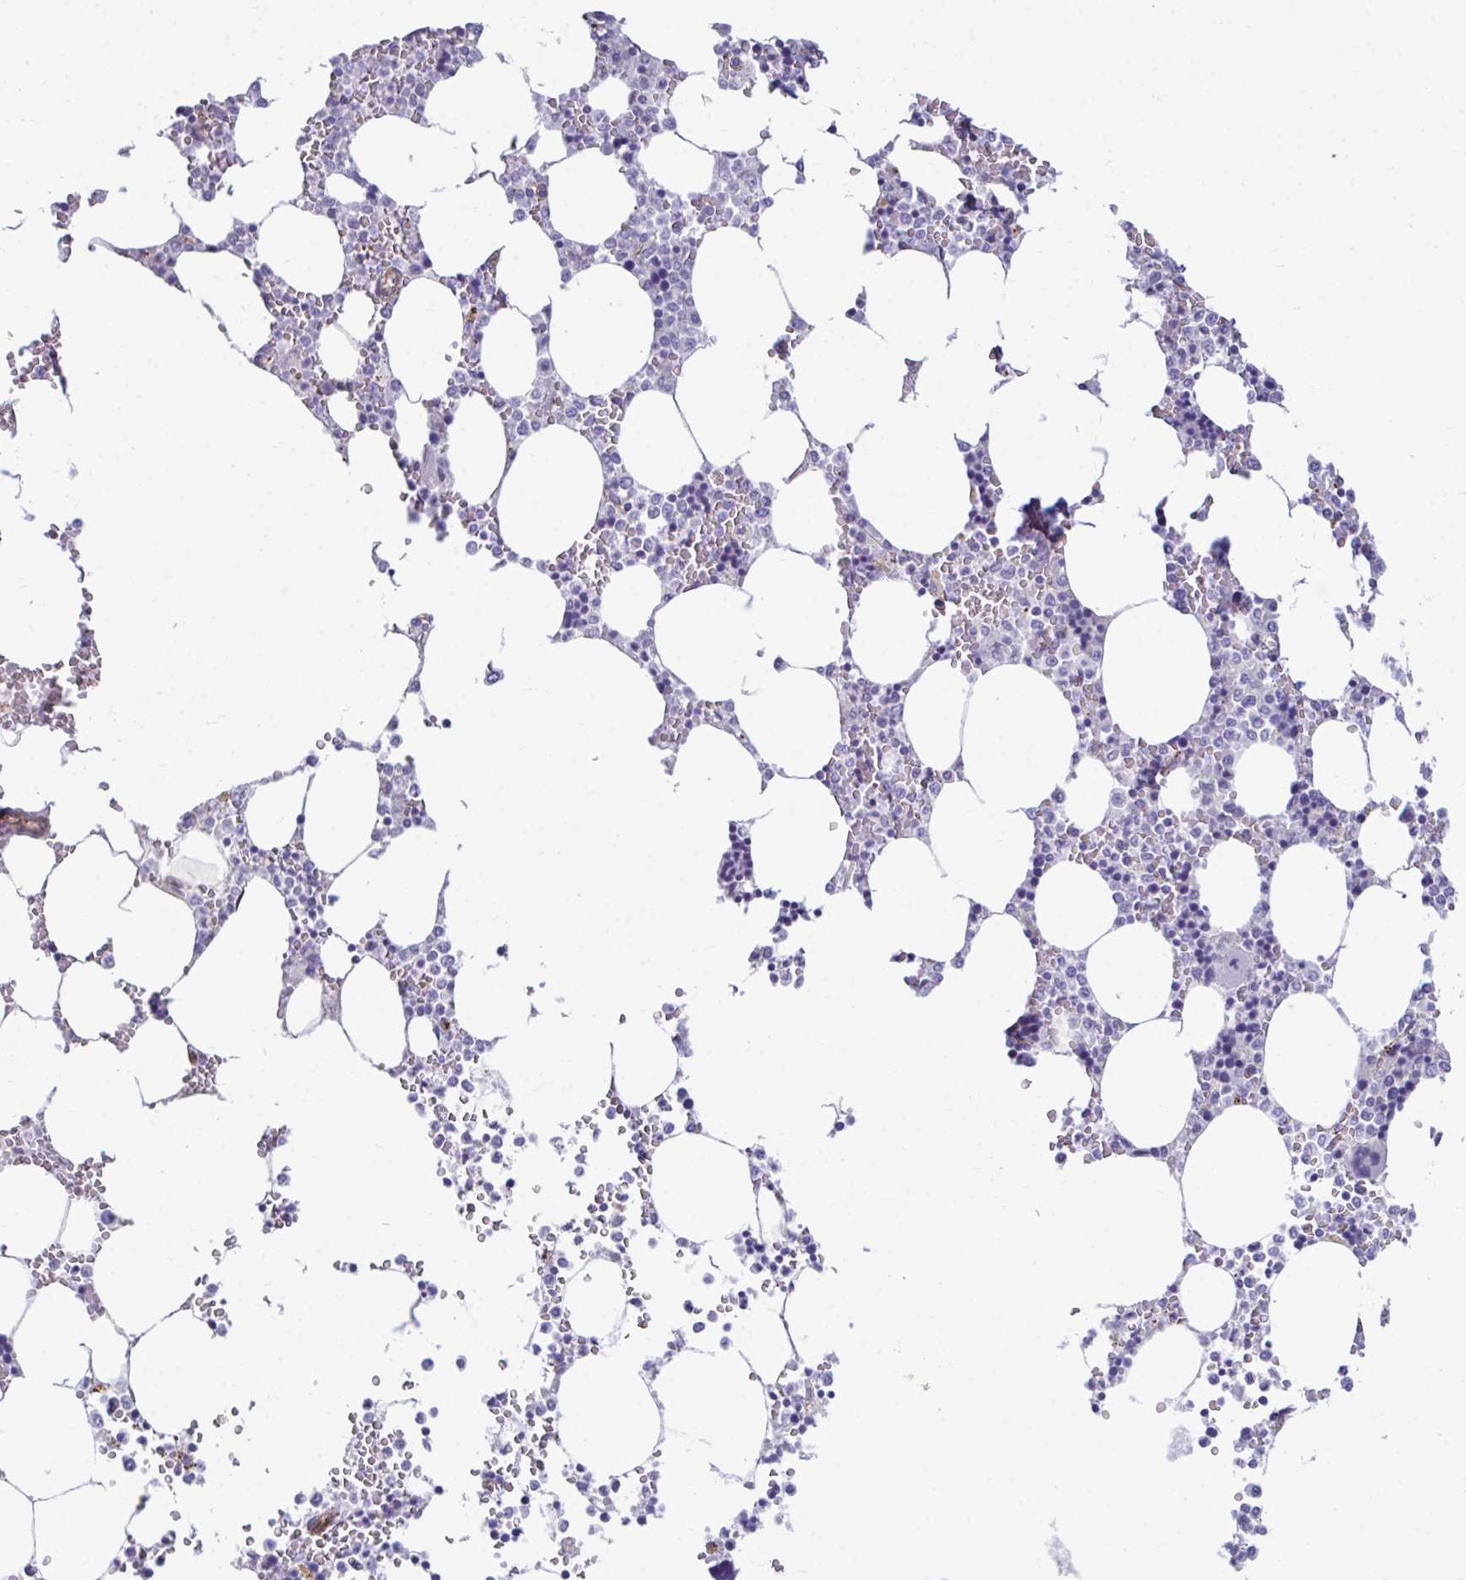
{"staining": {"intensity": "negative", "quantity": "none", "location": "none"}, "tissue": "bone marrow", "cell_type": "Hematopoietic cells", "image_type": "normal", "snomed": [{"axis": "morphology", "description": "Normal tissue, NOS"}, {"axis": "topography", "description": "Bone marrow"}], "caption": "Immunohistochemistry (IHC) of benign bone marrow exhibits no expression in hematopoietic cells.", "gene": "UBL3", "patient": {"sex": "male", "age": 64}}